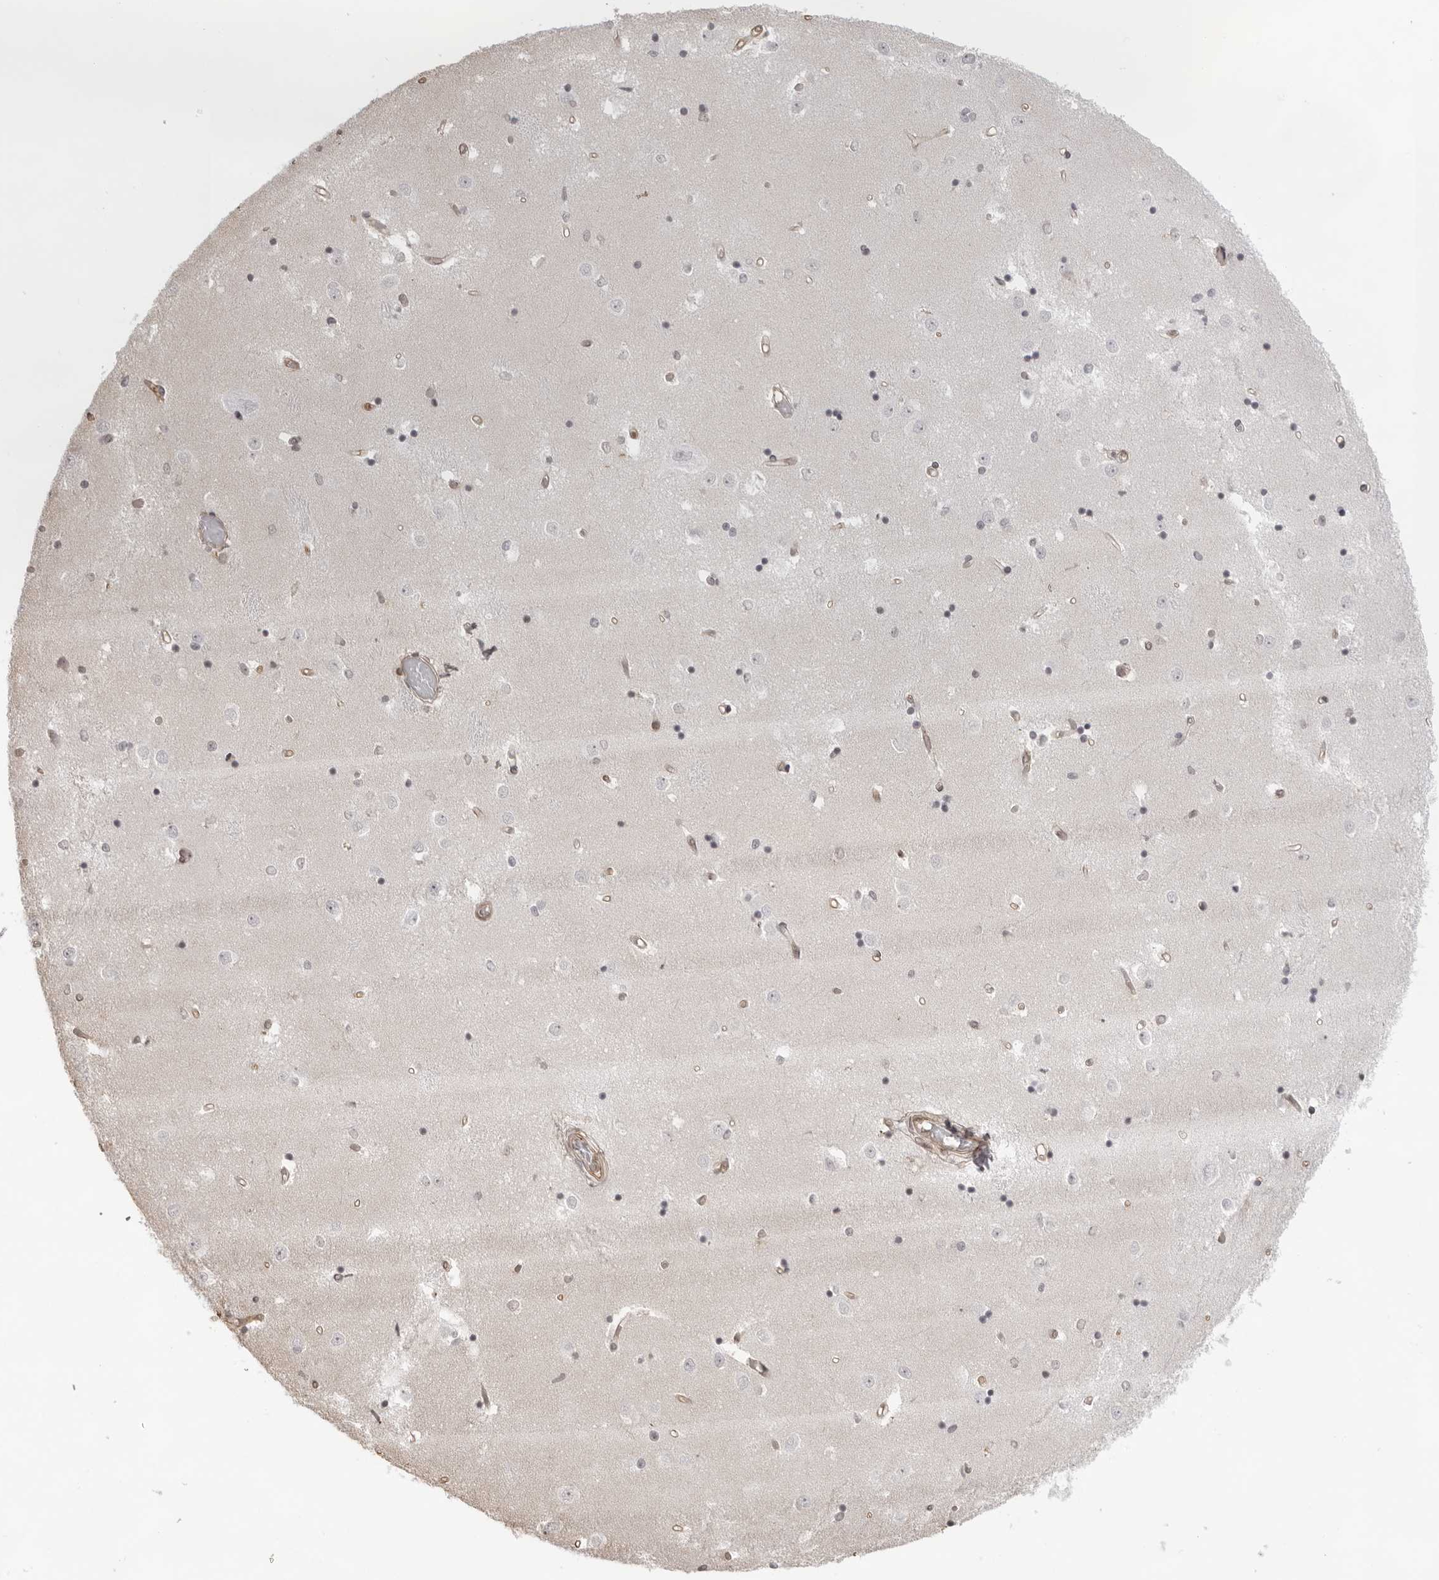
{"staining": {"intensity": "negative", "quantity": "none", "location": "none"}, "tissue": "caudate", "cell_type": "Glial cells", "image_type": "normal", "snomed": [{"axis": "morphology", "description": "Normal tissue, NOS"}, {"axis": "topography", "description": "Lateral ventricle wall"}], "caption": "This is an IHC photomicrograph of unremarkable human caudate. There is no expression in glial cells.", "gene": "DYNLT5", "patient": {"sex": "male", "age": 45}}